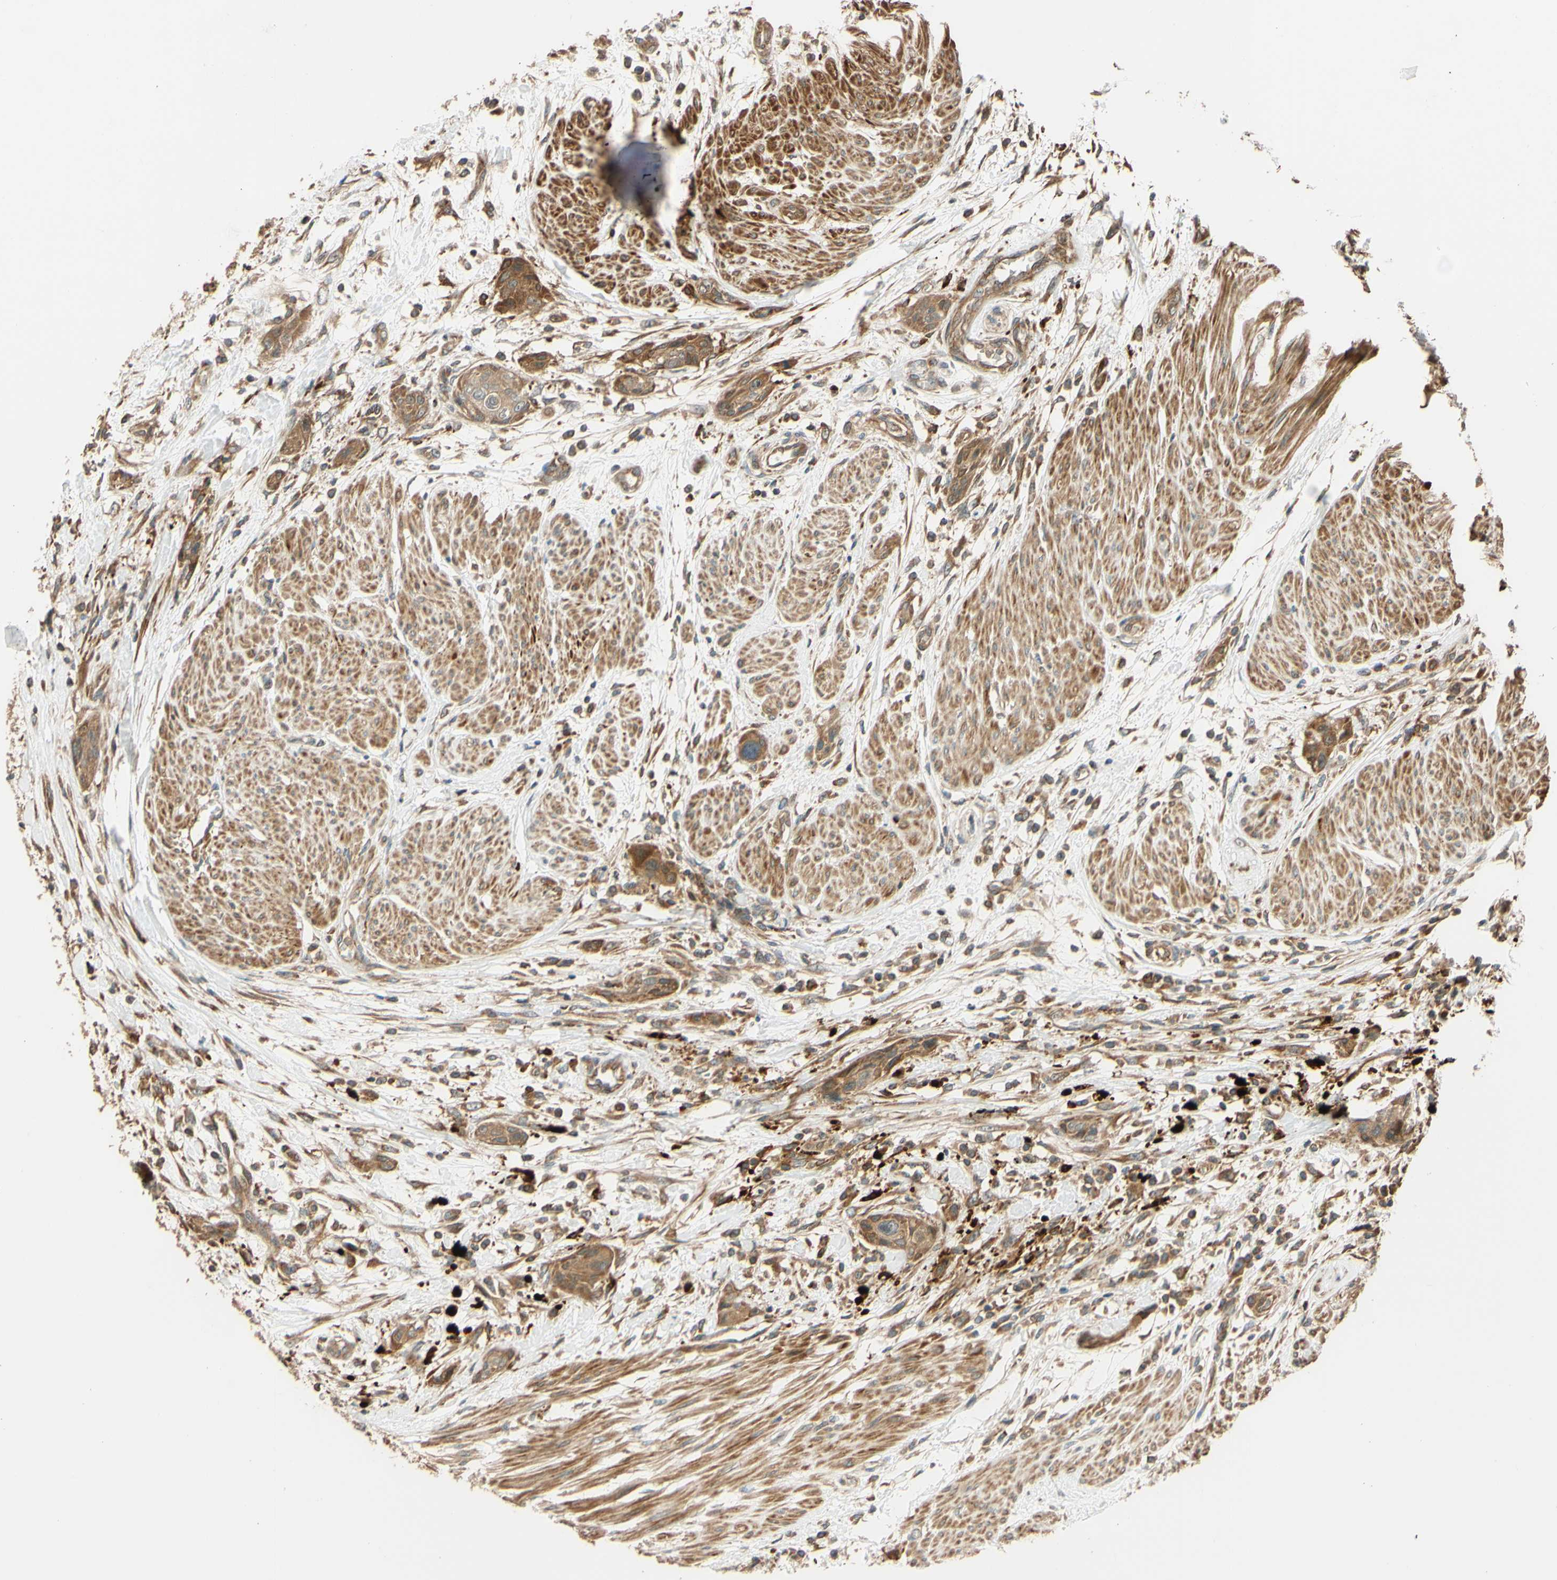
{"staining": {"intensity": "moderate", "quantity": ">75%", "location": "cytoplasmic/membranous"}, "tissue": "urothelial cancer", "cell_type": "Tumor cells", "image_type": "cancer", "snomed": [{"axis": "morphology", "description": "Urothelial carcinoma, High grade"}, {"axis": "topography", "description": "Urinary bladder"}], "caption": "Urothelial cancer stained with a brown dye exhibits moderate cytoplasmic/membranous positive expression in approximately >75% of tumor cells.", "gene": "RNF19A", "patient": {"sex": "male", "age": 35}}